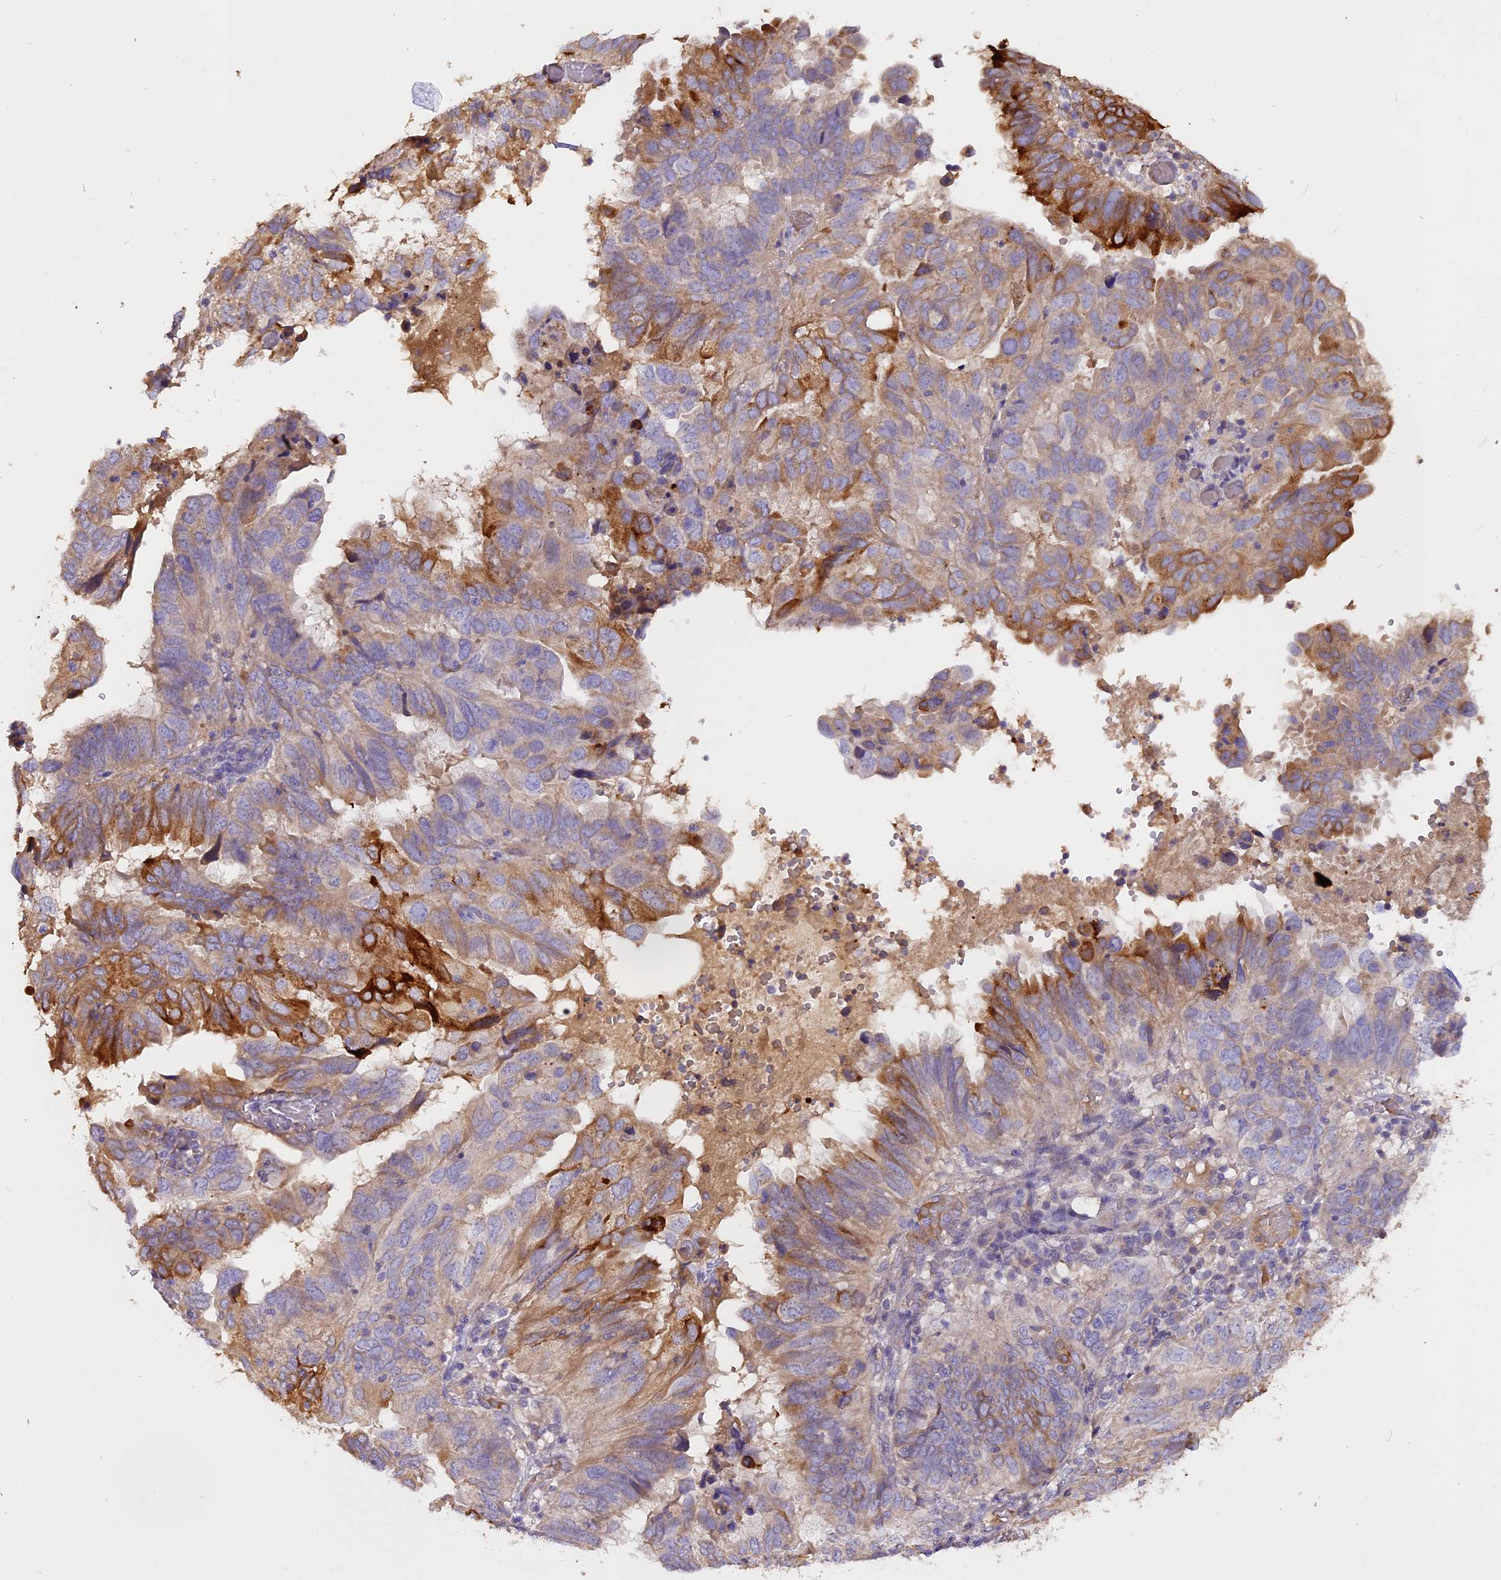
{"staining": {"intensity": "strong", "quantity": "<25%", "location": "cytoplasmic/membranous"}, "tissue": "endometrial cancer", "cell_type": "Tumor cells", "image_type": "cancer", "snomed": [{"axis": "morphology", "description": "Adenocarcinoma, NOS"}, {"axis": "topography", "description": "Uterus"}], "caption": "Immunohistochemical staining of endometrial cancer (adenocarcinoma) shows strong cytoplasmic/membranous protein positivity in approximately <25% of tumor cells.", "gene": "WFDC2", "patient": {"sex": "female", "age": 77}}